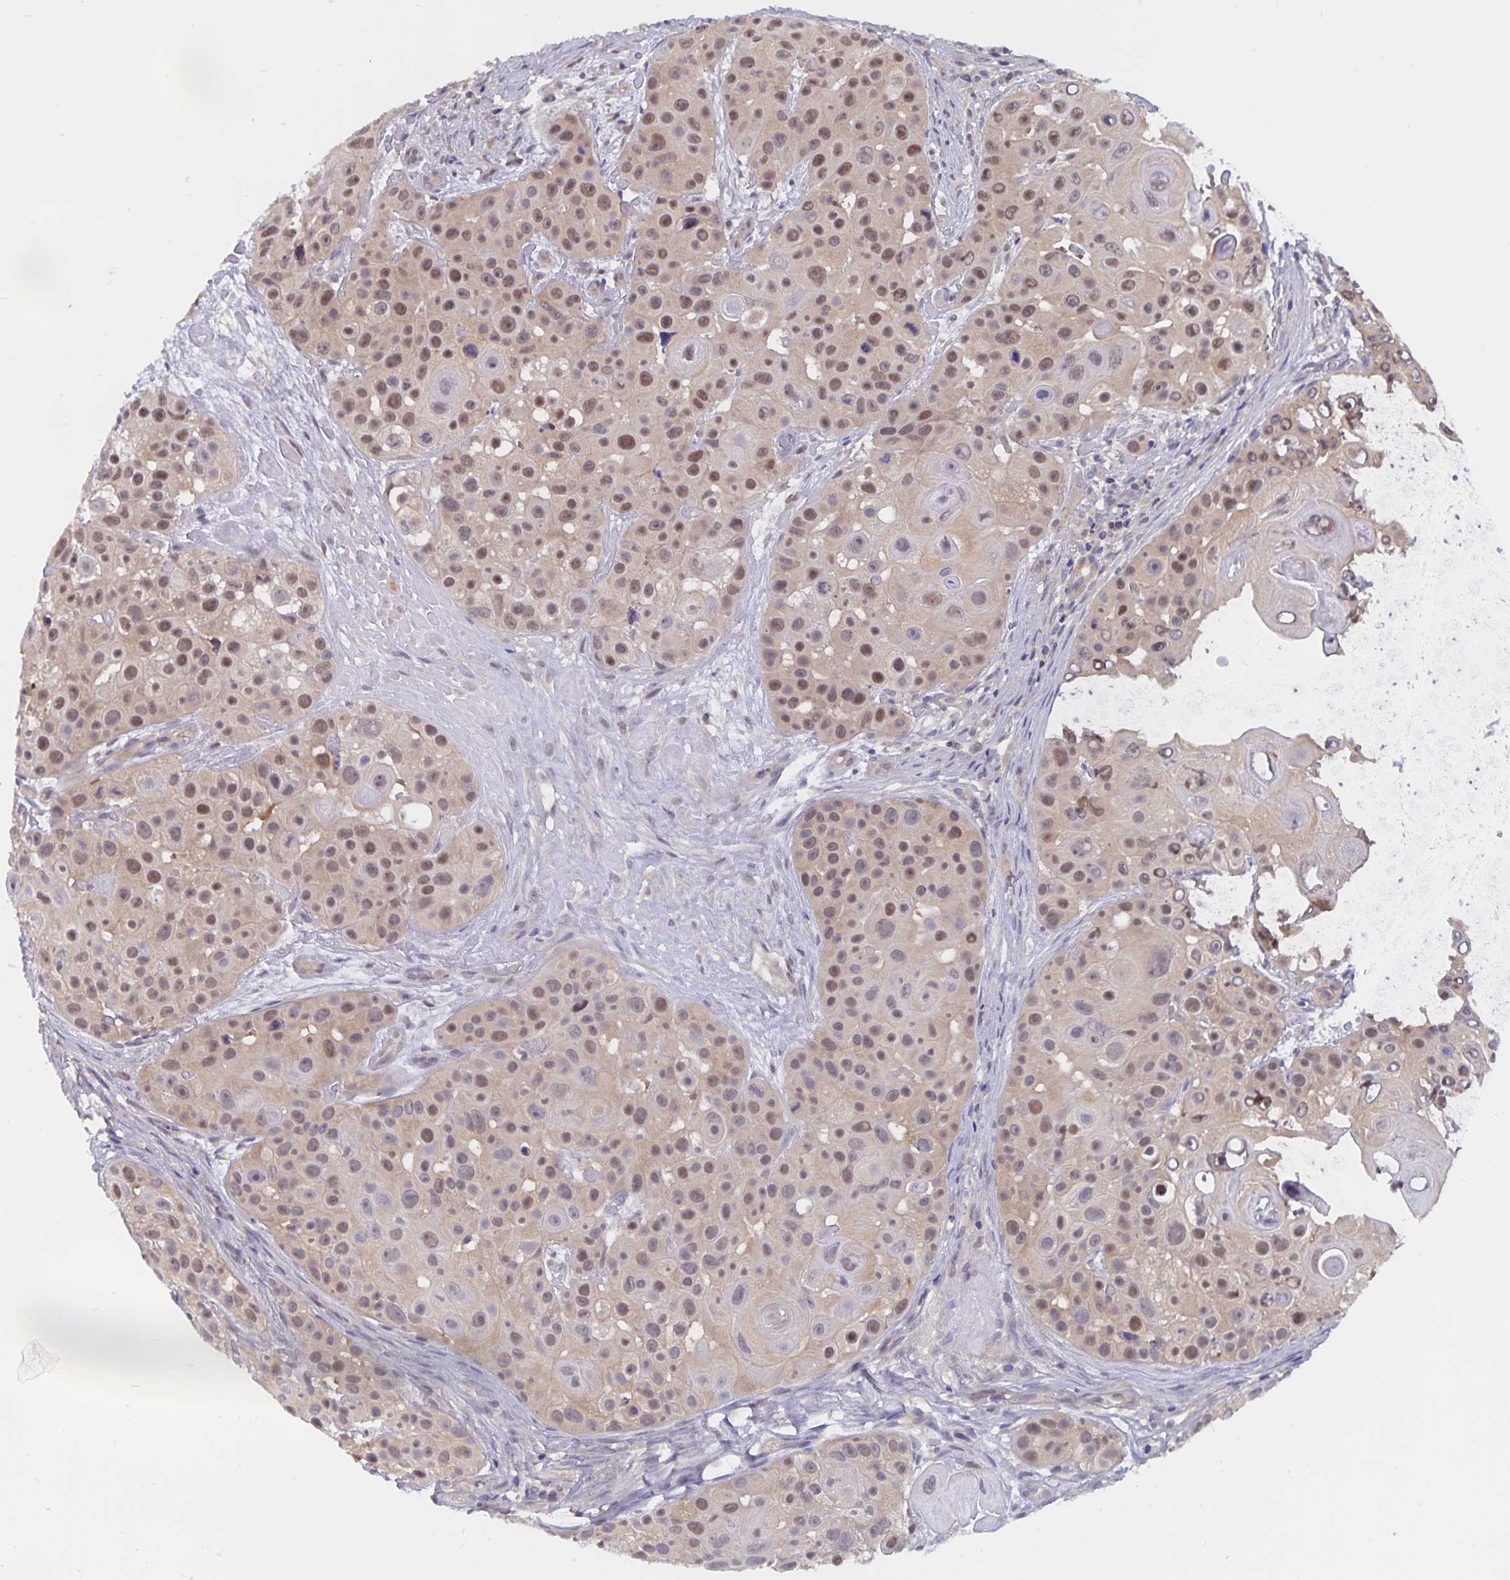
{"staining": {"intensity": "moderate", "quantity": ">75%", "location": "nuclear"}, "tissue": "skin cancer", "cell_type": "Tumor cells", "image_type": "cancer", "snomed": [{"axis": "morphology", "description": "Squamous cell carcinoma, NOS"}, {"axis": "topography", "description": "Skin"}], "caption": "Human skin cancer stained with a brown dye exhibits moderate nuclear positive expression in approximately >75% of tumor cells.", "gene": "BAG6", "patient": {"sex": "male", "age": 92}}